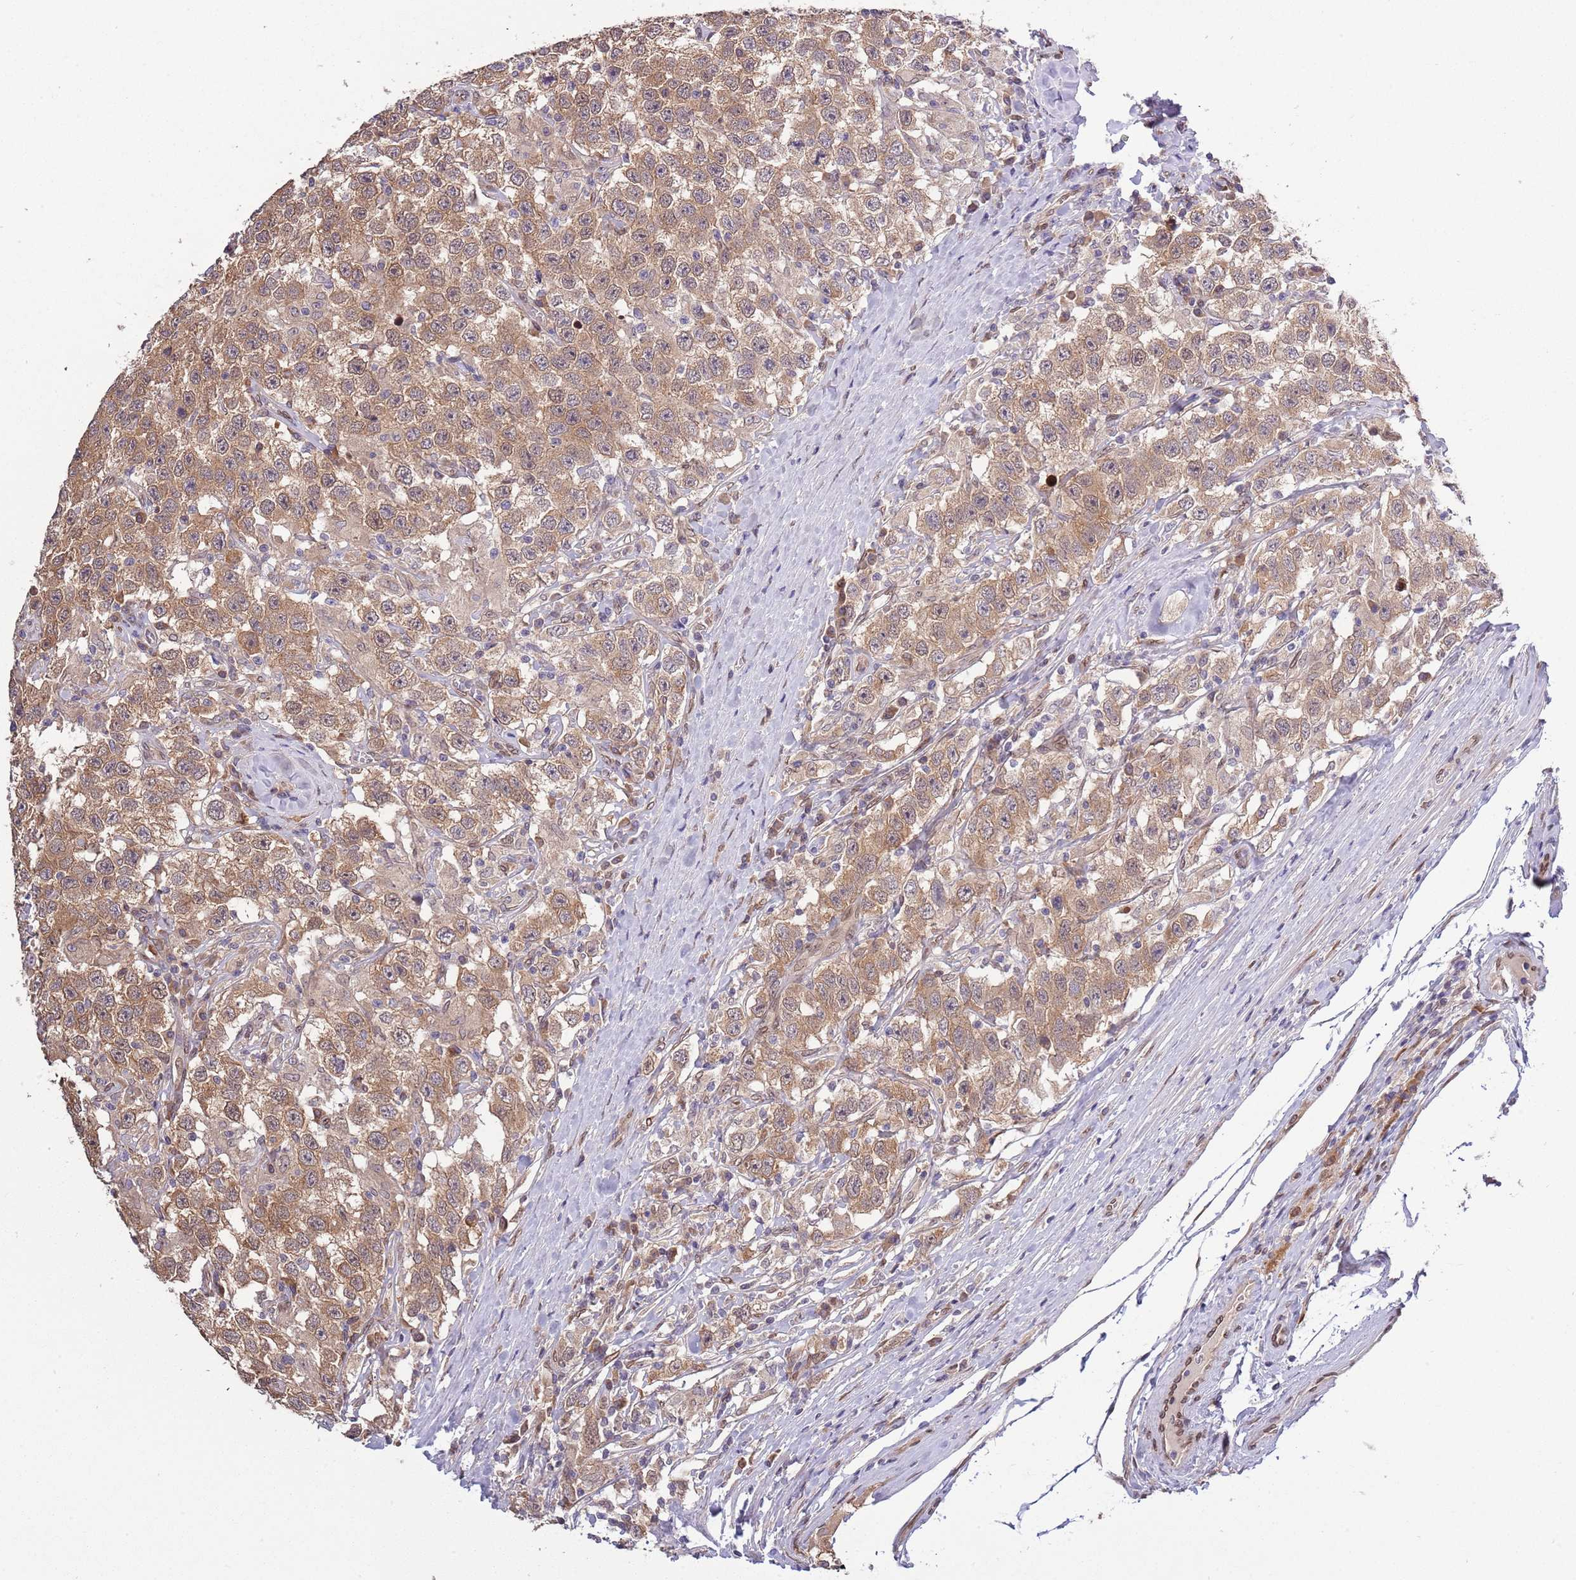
{"staining": {"intensity": "moderate", "quantity": ">75%", "location": "cytoplasmic/membranous"}, "tissue": "testis cancer", "cell_type": "Tumor cells", "image_type": "cancer", "snomed": [{"axis": "morphology", "description": "Seminoma, NOS"}, {"axis": "topography", "description": "Testis"}], "caption": "A photomicrograph of testis cancer stained for a protein shows moderate cytoplasmic/membranous brown staining in tumor cells.", "gene": "ZNF665", "patient": {"sex": "male", "age": 41}}